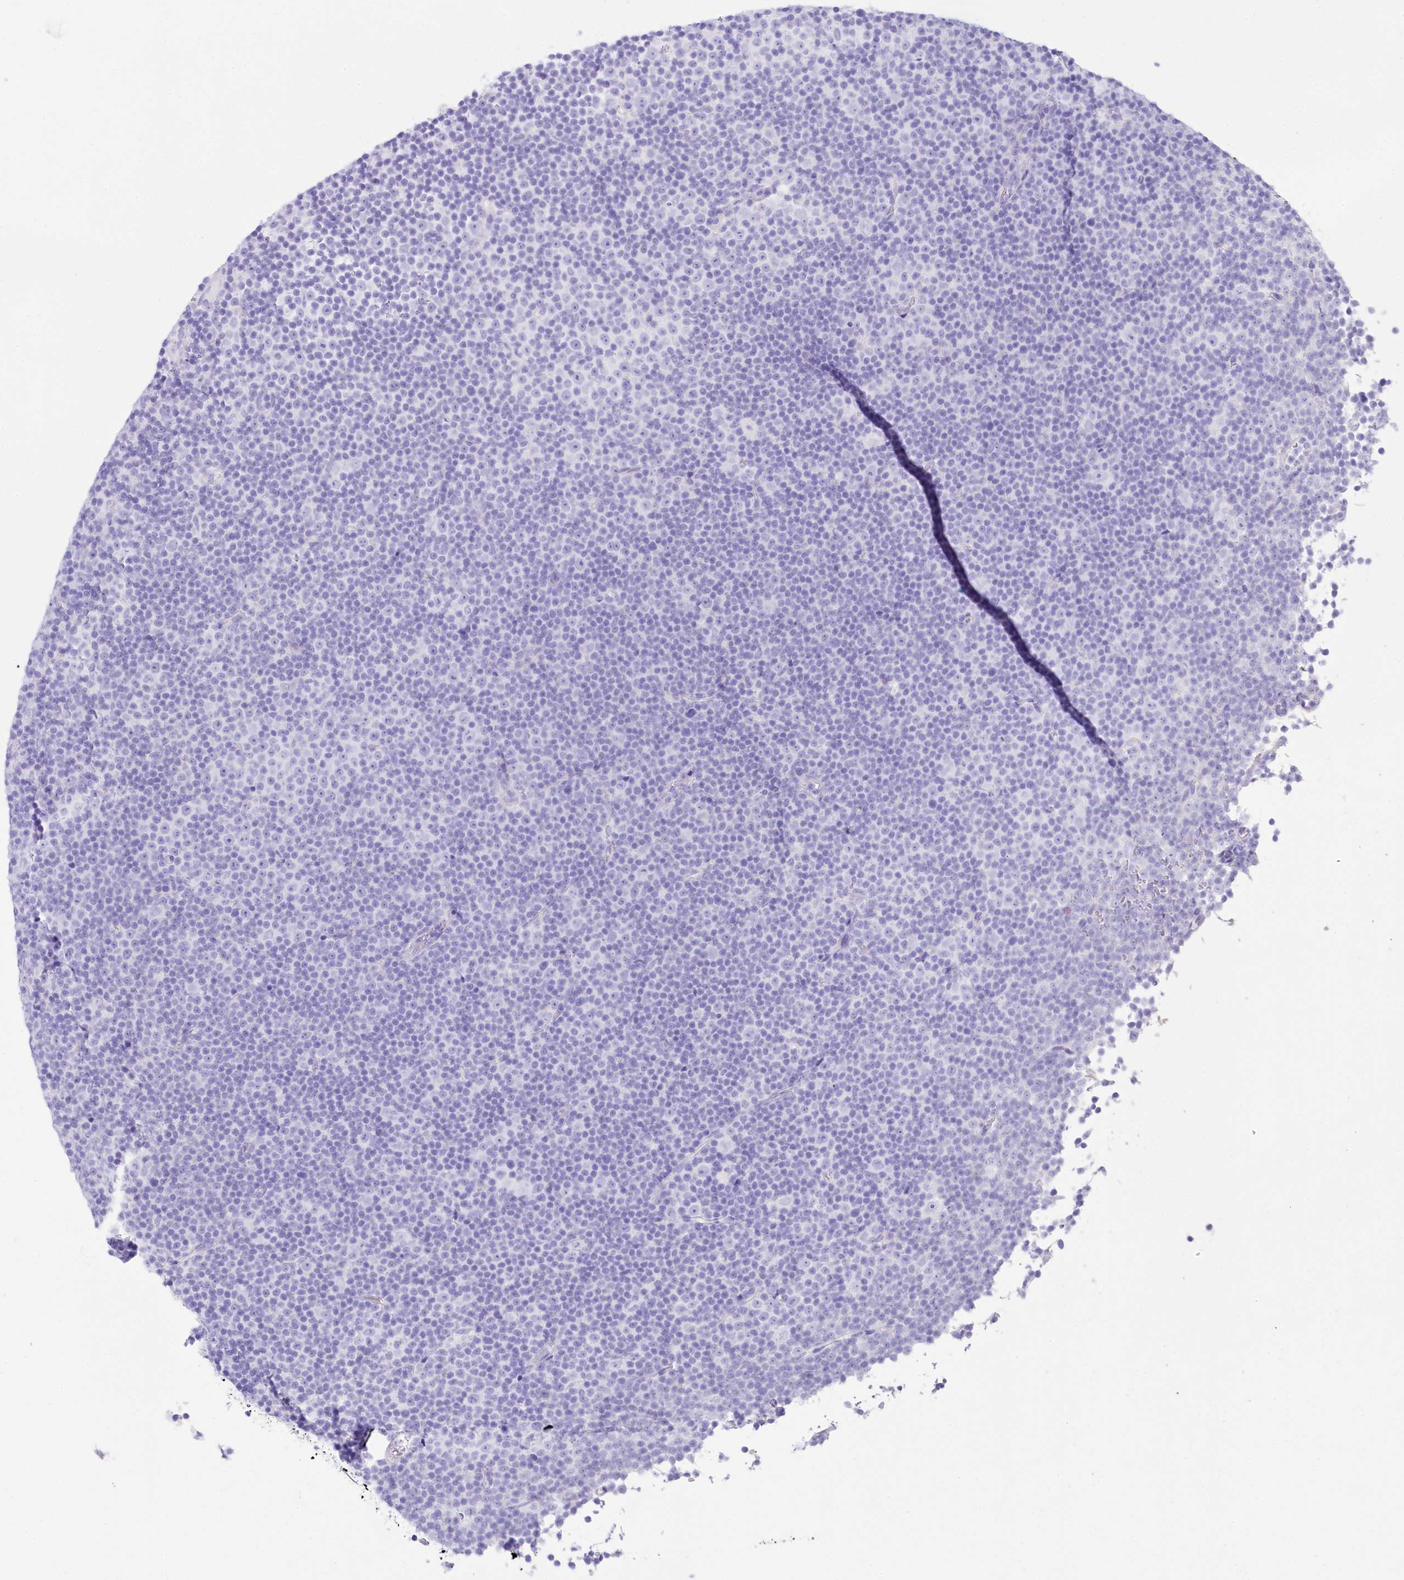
{"staining": {"intensity": "negative", "quantity": "none", "location": "none"}, "tissue": "lymphoma", "cell_type": "Tumor cells", "image_type": "cancer", "snomed": [{"axis": "morphology", "description": "Malignant lymphoma, non-Hodgkin's type, Low grade"}, {"axis": "topography", "description": "Lymph node"}], "caption": "Lymphoma was stained to show a protein in brown. There is no significant expression in tumor cells.", "gene": "CSN3", "patient": {"sex": "female", "age": 67}}